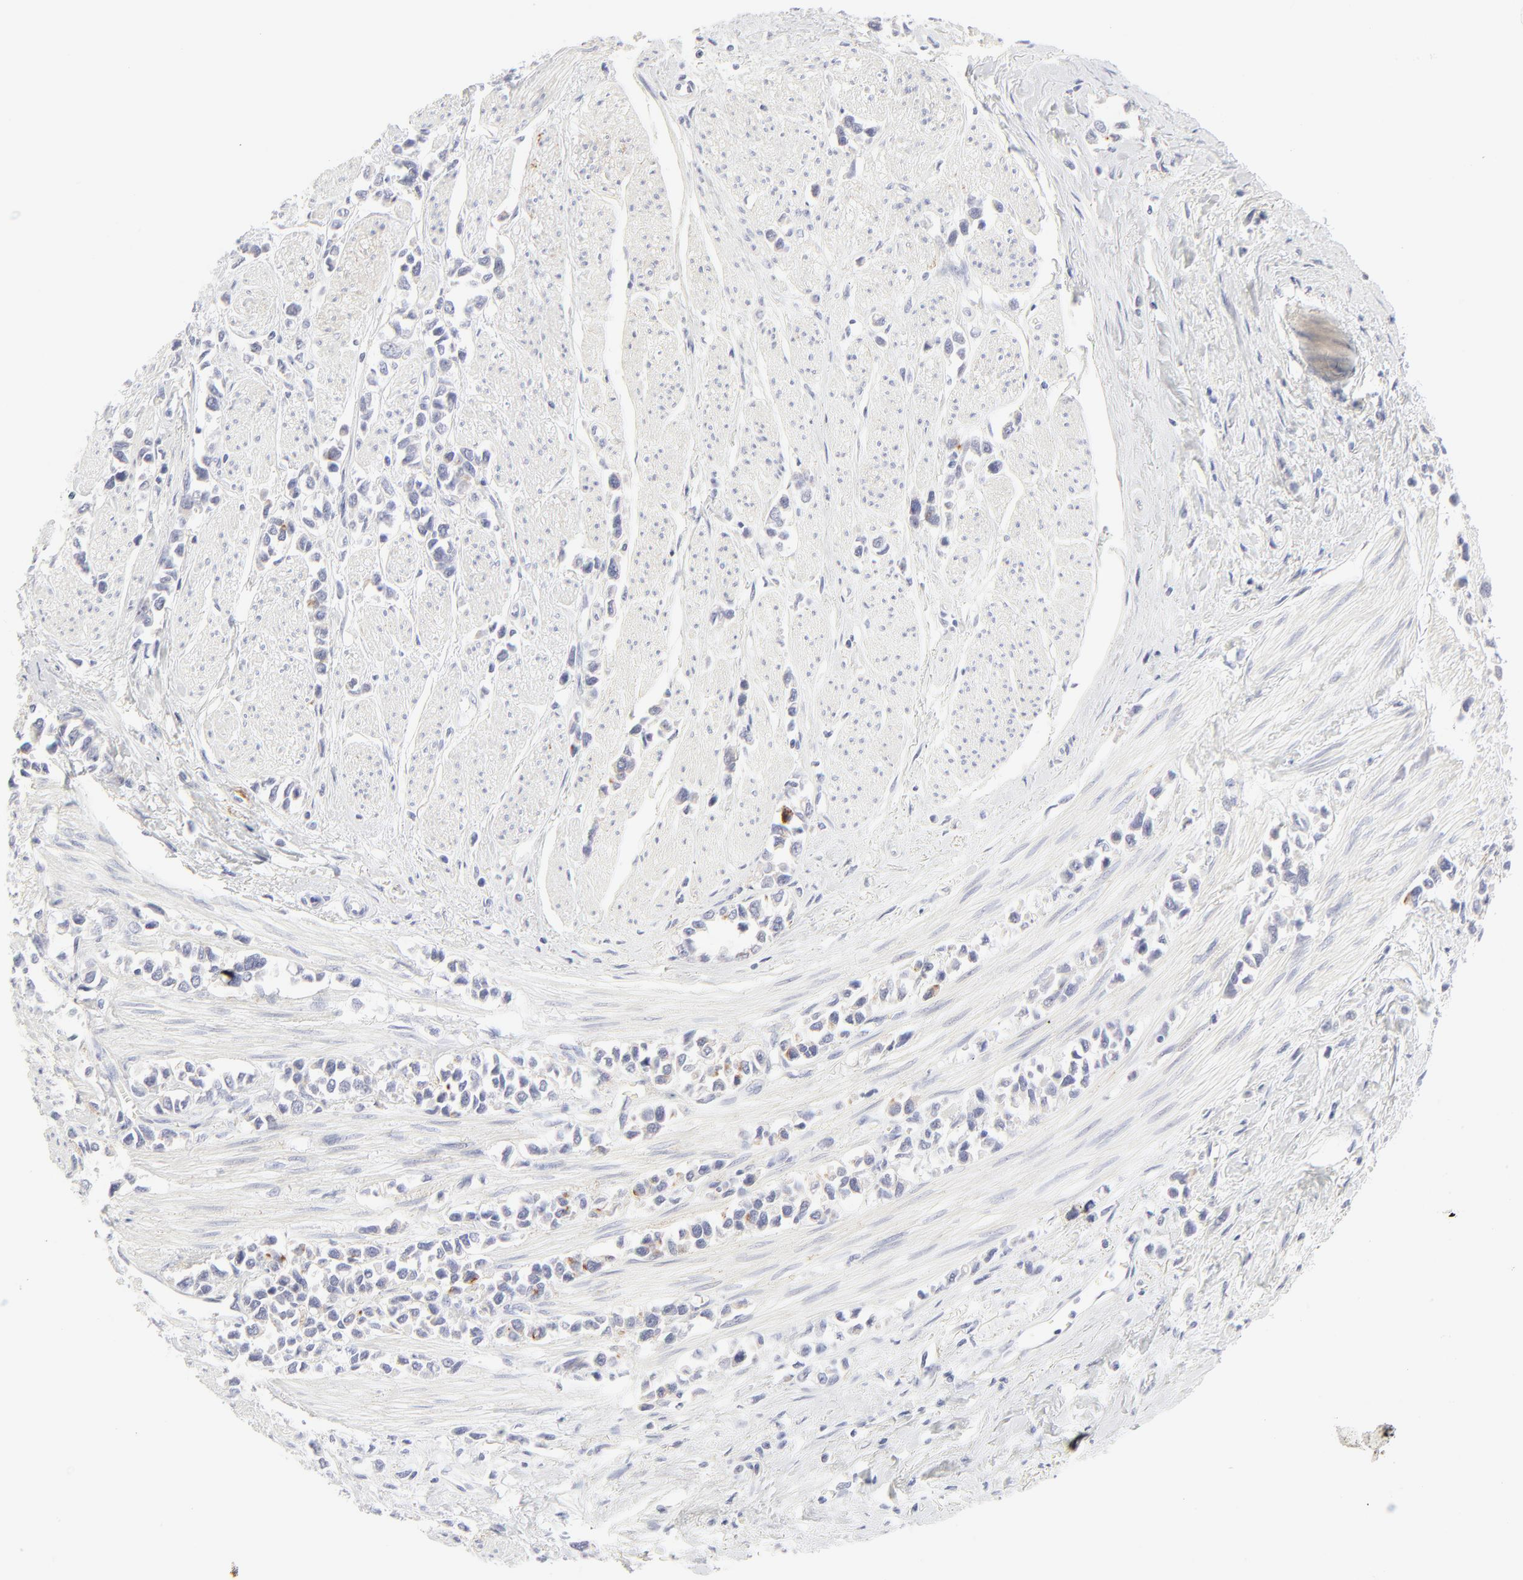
{"staining": {"intensity": "negative", "quantity": "none", "location": "none"}, "tissue": "stomach cancer", "cell_type": "Tumor cells", "image_type": "cancer", "snomed": [{"axis": "morphology", "description": "Adenocarcinoma, NOS"}, {"axis": "topography", "description": "Stomach, upper"}], "caption": "This histopathology image is of stomach cancer (adenocarcinoma) stained with IHC to label a protein in brown with the nuclei are counter-stained blue. There is no staining in tumor cells.", "gene": "NPNT", "patient": {"sex": "male", "age": 76}}